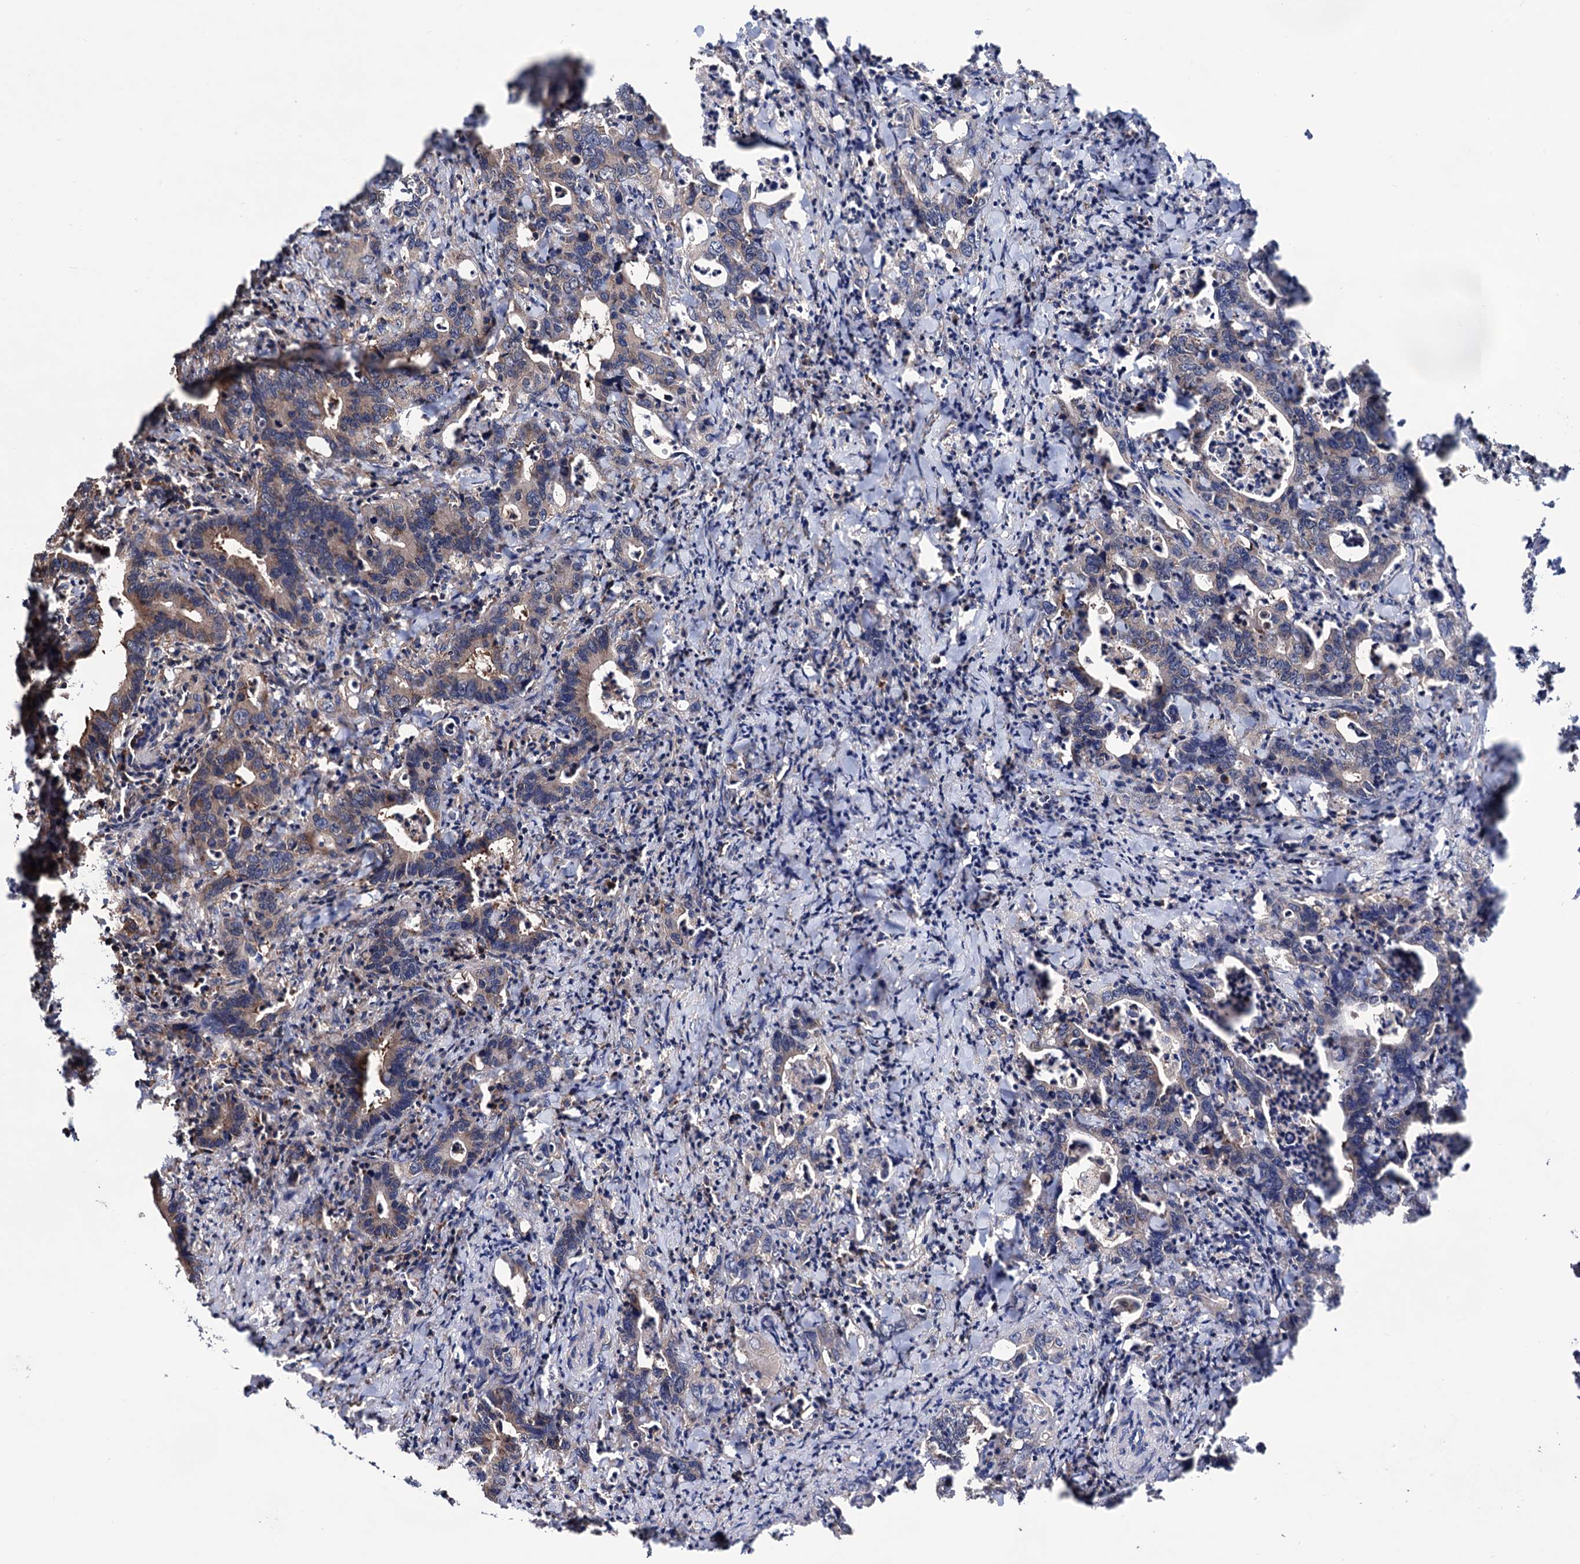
{"staining": {"intensity": "weak", "quantity": "<25%", "location": "cytoplasmic/membranous"}, "tissue": "colorectal cancer", "cell_type": "Tumor cells", "image_type": "cancer", "snomed": [{"axis": "morphology", "description": "Adenocarcinoma, NOS"}, {"axis": "topography", "description": "Colon"}], "caption": "High power microscopy histopathology image of an immunohistochemistry (IHC) histopathology image of colorectal cancer, revealing no significant expression in tumor cells.", "gene": "FERMT2", "patient": {"sex": "female", "age": 75}}